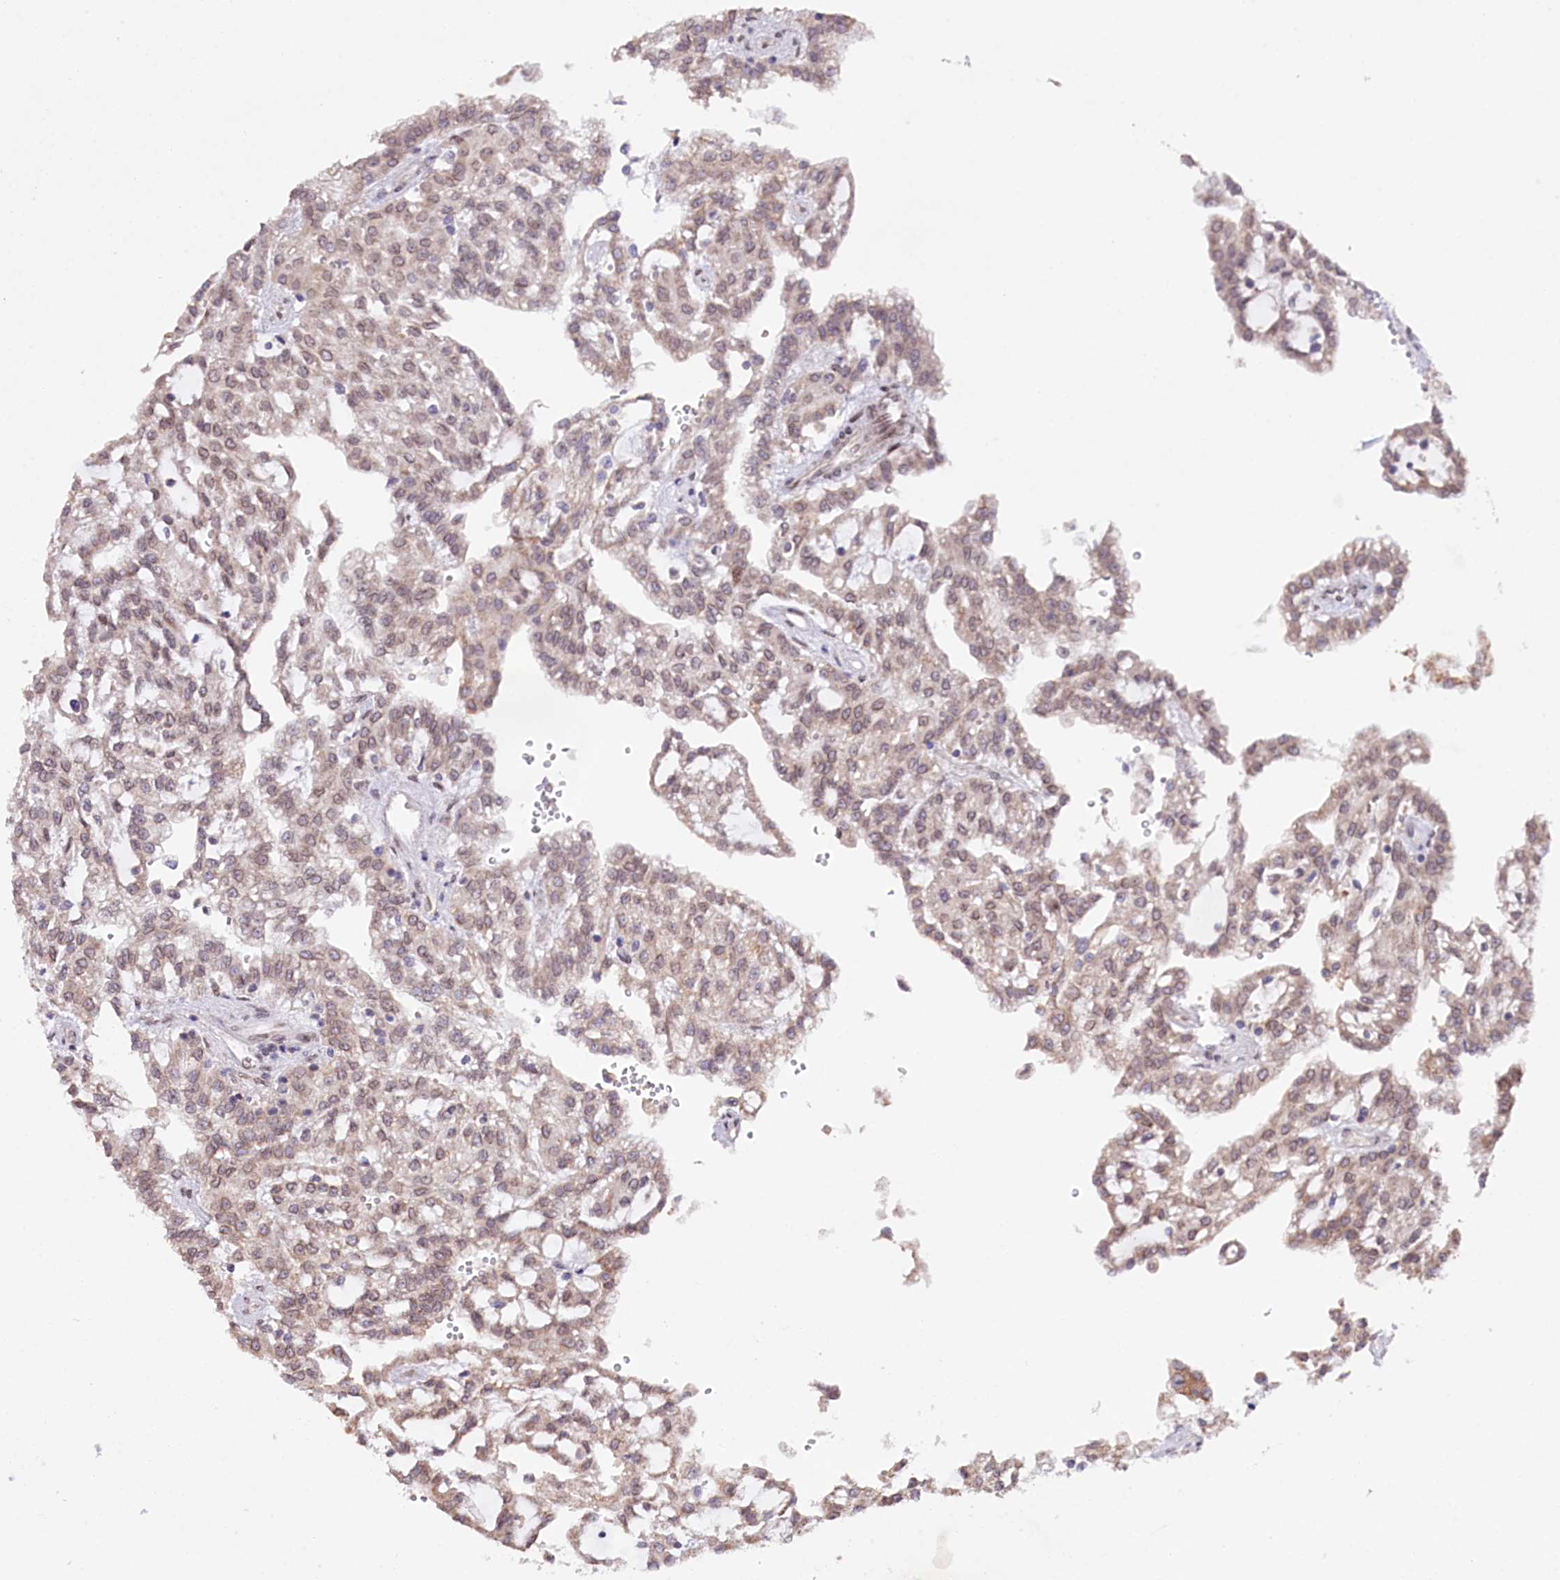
{"staining": {"intensity": "weak", "quantity": ">75%", "location": "cytoplasmic/membranous,nuclear"}, "tissue": "renal cancer", "cell_type": "Tumor cells", "image_type": "cancer", "snomed": [{"axis": "morphology", "description": "Adenocarcinoma, NOS"}, {"axis": "topography", "description": "Kidney"}], "caption": "Approximately >75% of tumor cells in adenocarcinoma (renal) show weak cytoplasmic/membranous and nuclear protein expression as visualized by brown immunohistochemical staining.", "gene": "ZNF226", "patient": {"sex": "male", "age": 63}}